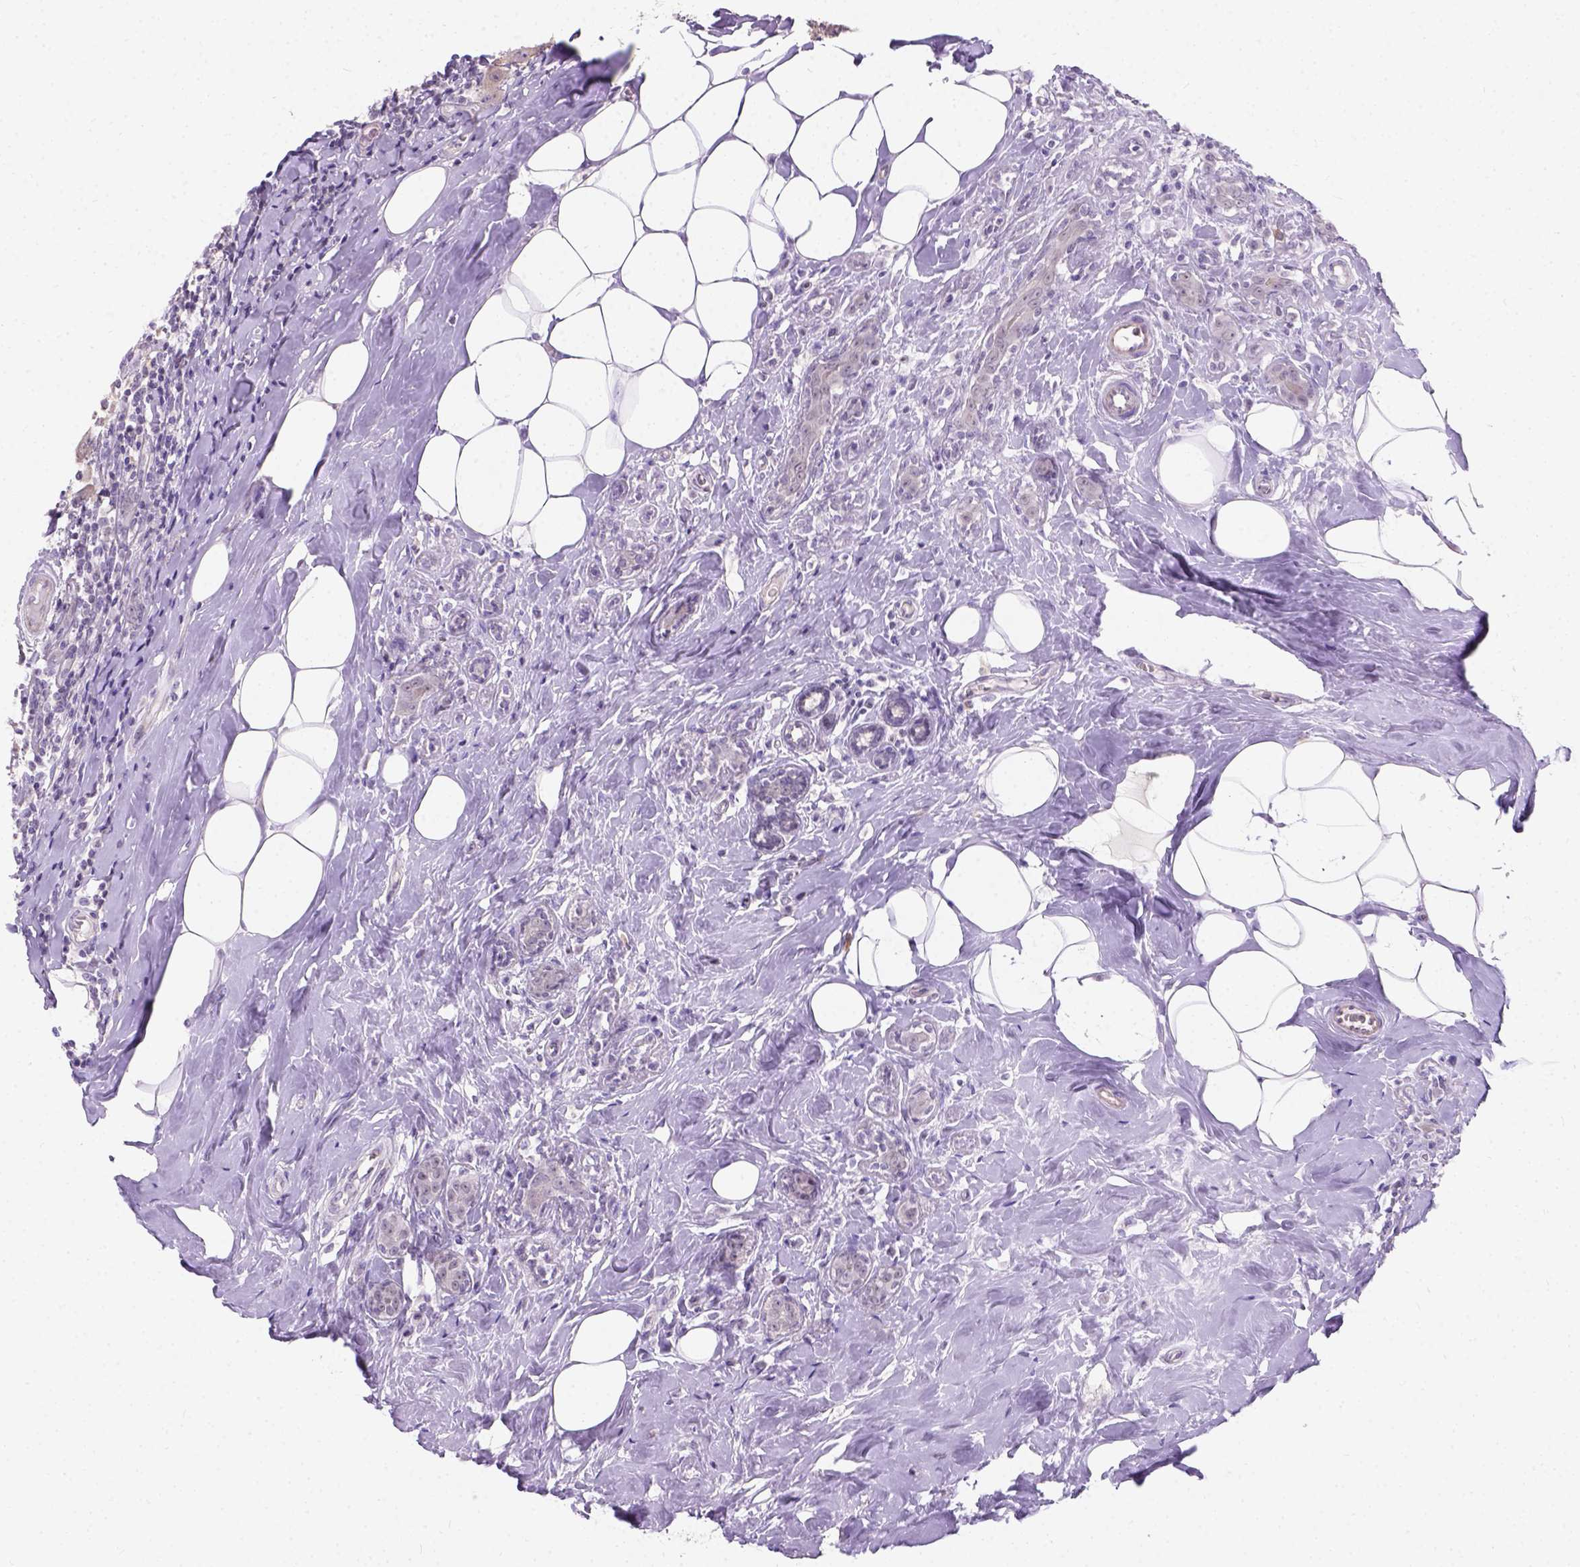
{"staining": {"intensity": "negative", "quantity": "none", "location": "none"}, "tissue": "breast cancer", "cell_type": "Tumor cells", "image_type": "cancer", "snomed": [{"axis": "morphology", "description": "Normal tissue, NOS"}, {"axis": "morphology", "description": "Duct carcinoma"}, {"axis": "topography", "description": "Breast"}], "caption": "The IHC histopathology image has no significant positivity in tumor cells of breast cancer (invasive ductal carcinoma) tissue. (Brightfield microscopy of DAB immunohistochemistry (IHC) at high magnification).", "gene": "C20orf144", "patient": {"sex": "female", "age": 43}}